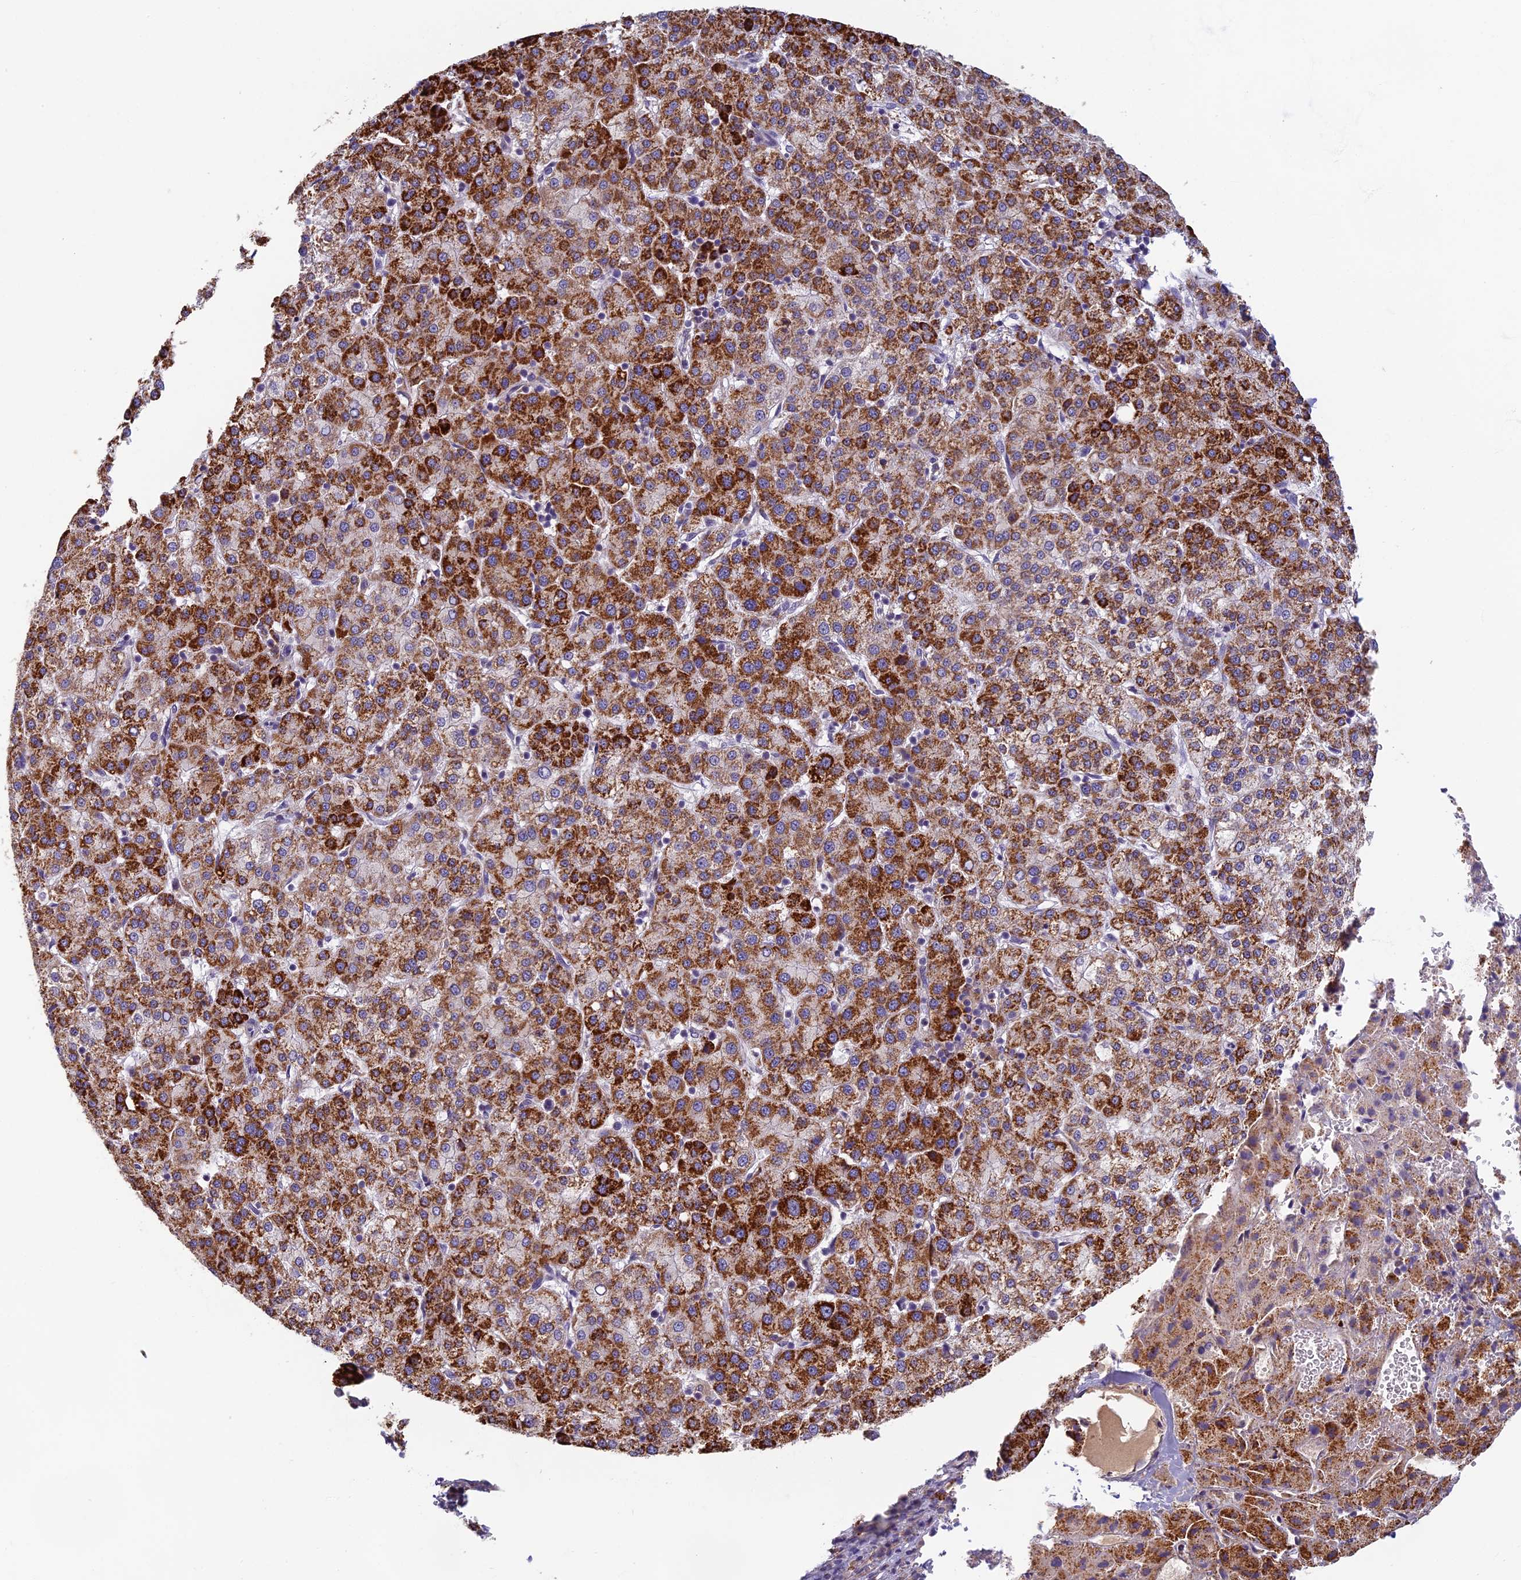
{"staining": {"intensity": "strong", "quantity": ">75%", "location": "cytoplasmic/membranous"}, "tissue": "liver cancer", "cell_type": "Tumor cells", "image_type": "cancer", "snomed": [{"axis": "morphology", "description": "Carcinoma, Hepatocellular, NOS"}, {"axis": "topography", "description": "Liver"}], "caption": "An image of human liver hepatocellular carcinoma stained for a protein reveals strong cytoplasmic/membranous brown staining in tumor cells.", "gene": "SEMA7A", "patient": {"sex": "female", "age": 58}}